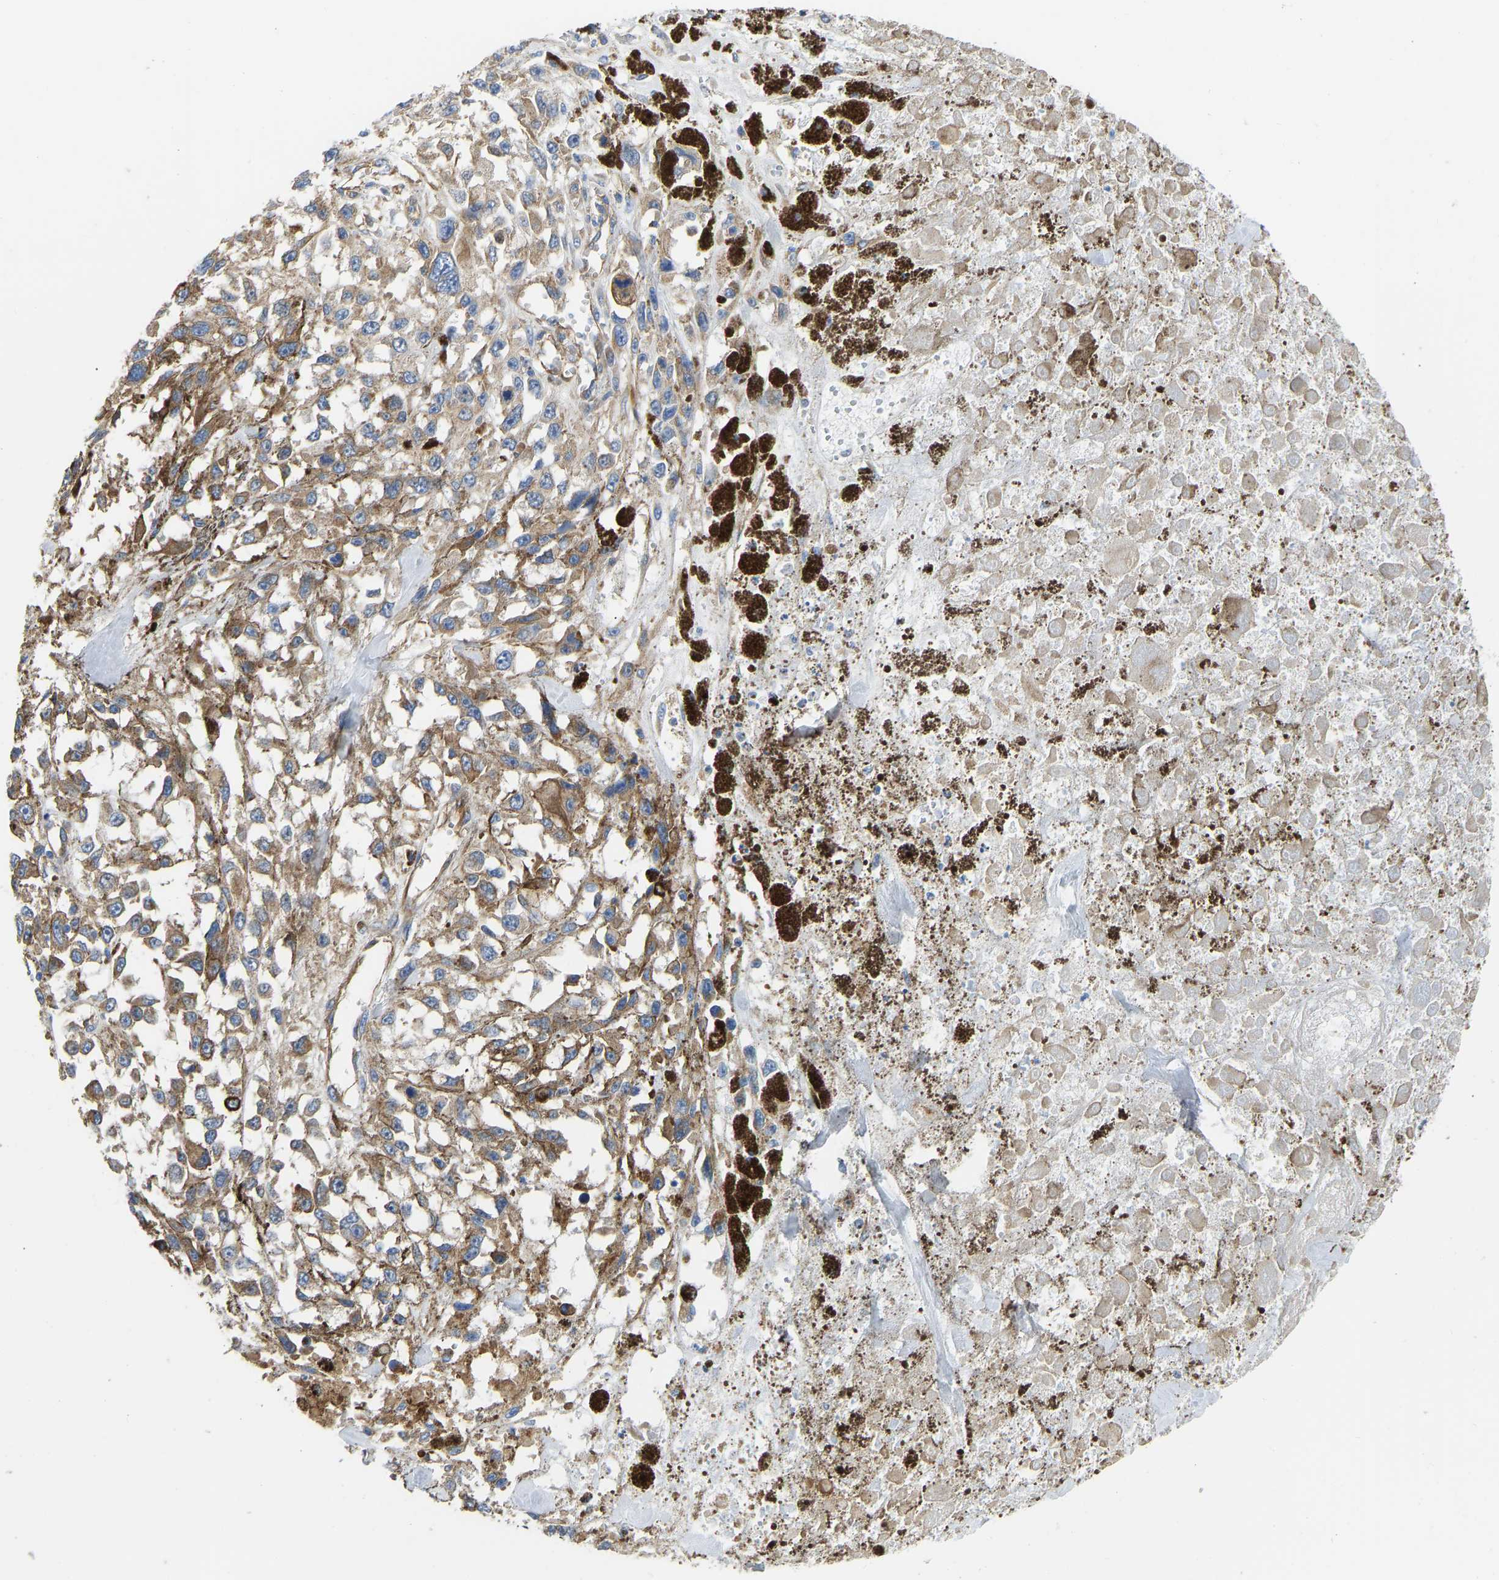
{"staining": {"intensity": "moderate", "quantity": ">75%", "location": "cytoplasmic/membranous"}, "tissue": "melanoma", "cell_type": "Tumor cells", "image_type": "cancer", "snomed": [{"axis": "morphology", "description": "Malignant melanoma, Metastatic site"}, {"axis": "topography", "description": "Lymph node"}], "caption": "Immunohistochemistry of human malignant melanoma (metastatic site) displays medium levels of moderate cytoplasmic/membranous positivity in approximately >75% of tumor cells. The protein is shown in brown color, while the nuclei are stained blue.", "gene": "MYO1C", "patient": {"sex": "male", "age": 59}}